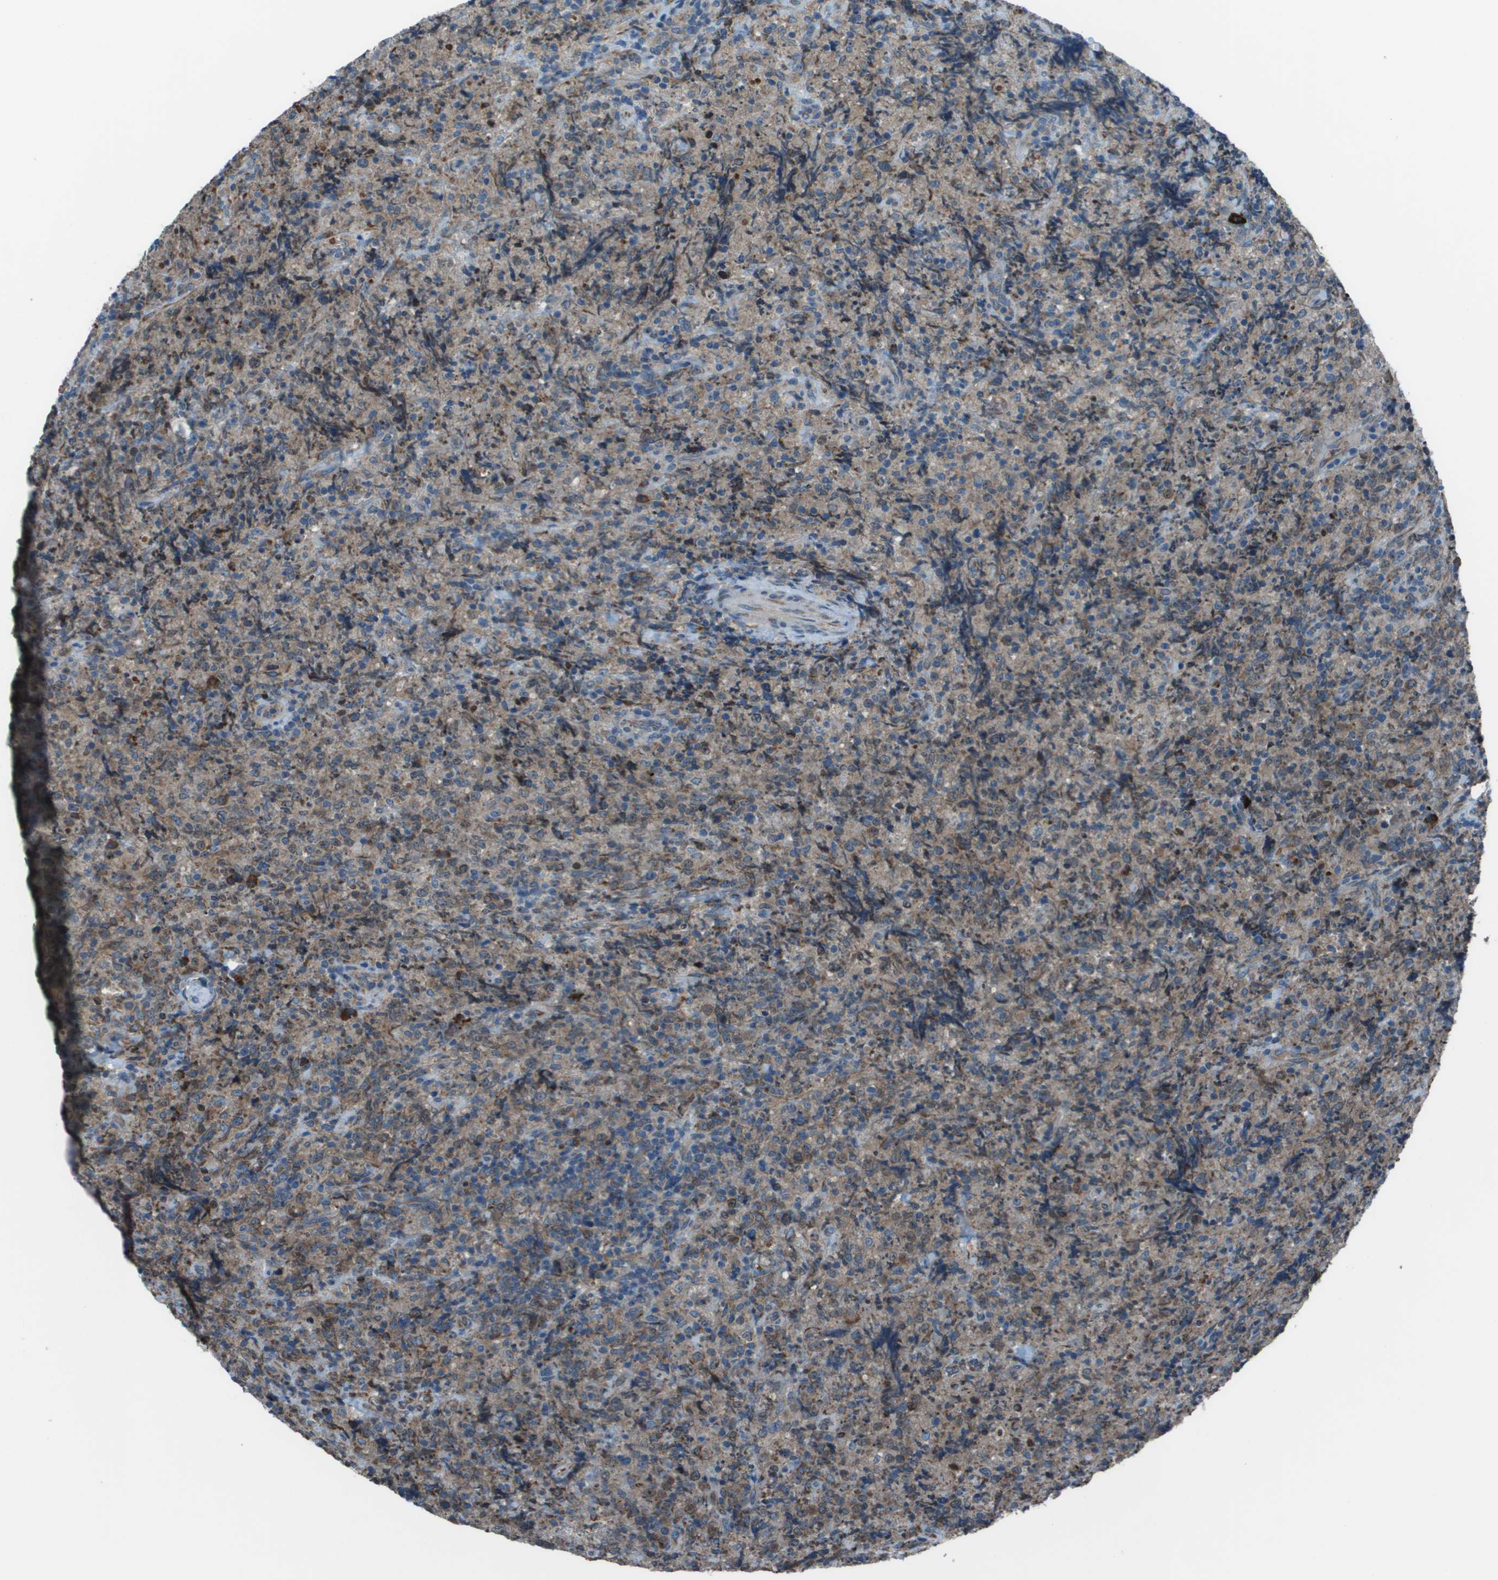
{"staining": {"intensity": "weak", "quantity": "25%-75%", "location": "cytoplasmic/membranous"}, "tissue": "lymphoma", "cell_type": "Tumor cells", "image_type": "cancer", "snomed": [{"axis": "morphology", "description": "Malignant lymphoma, non-Hodgkin's type, High grade"}, {"axis": "topography", "description": "Tonsil"}], "caption": "Tumor cells show low levels of weak cytoplasmic/membranous positivity in approximately 25%-75% of cells in malignant lymphoma, non-Hodgkin's type (high-grade). (Brightfield microscopy of DAB IHC at high magnification).", "gene": "UTS2", "patient": {"sex": "female", "age": 36}}